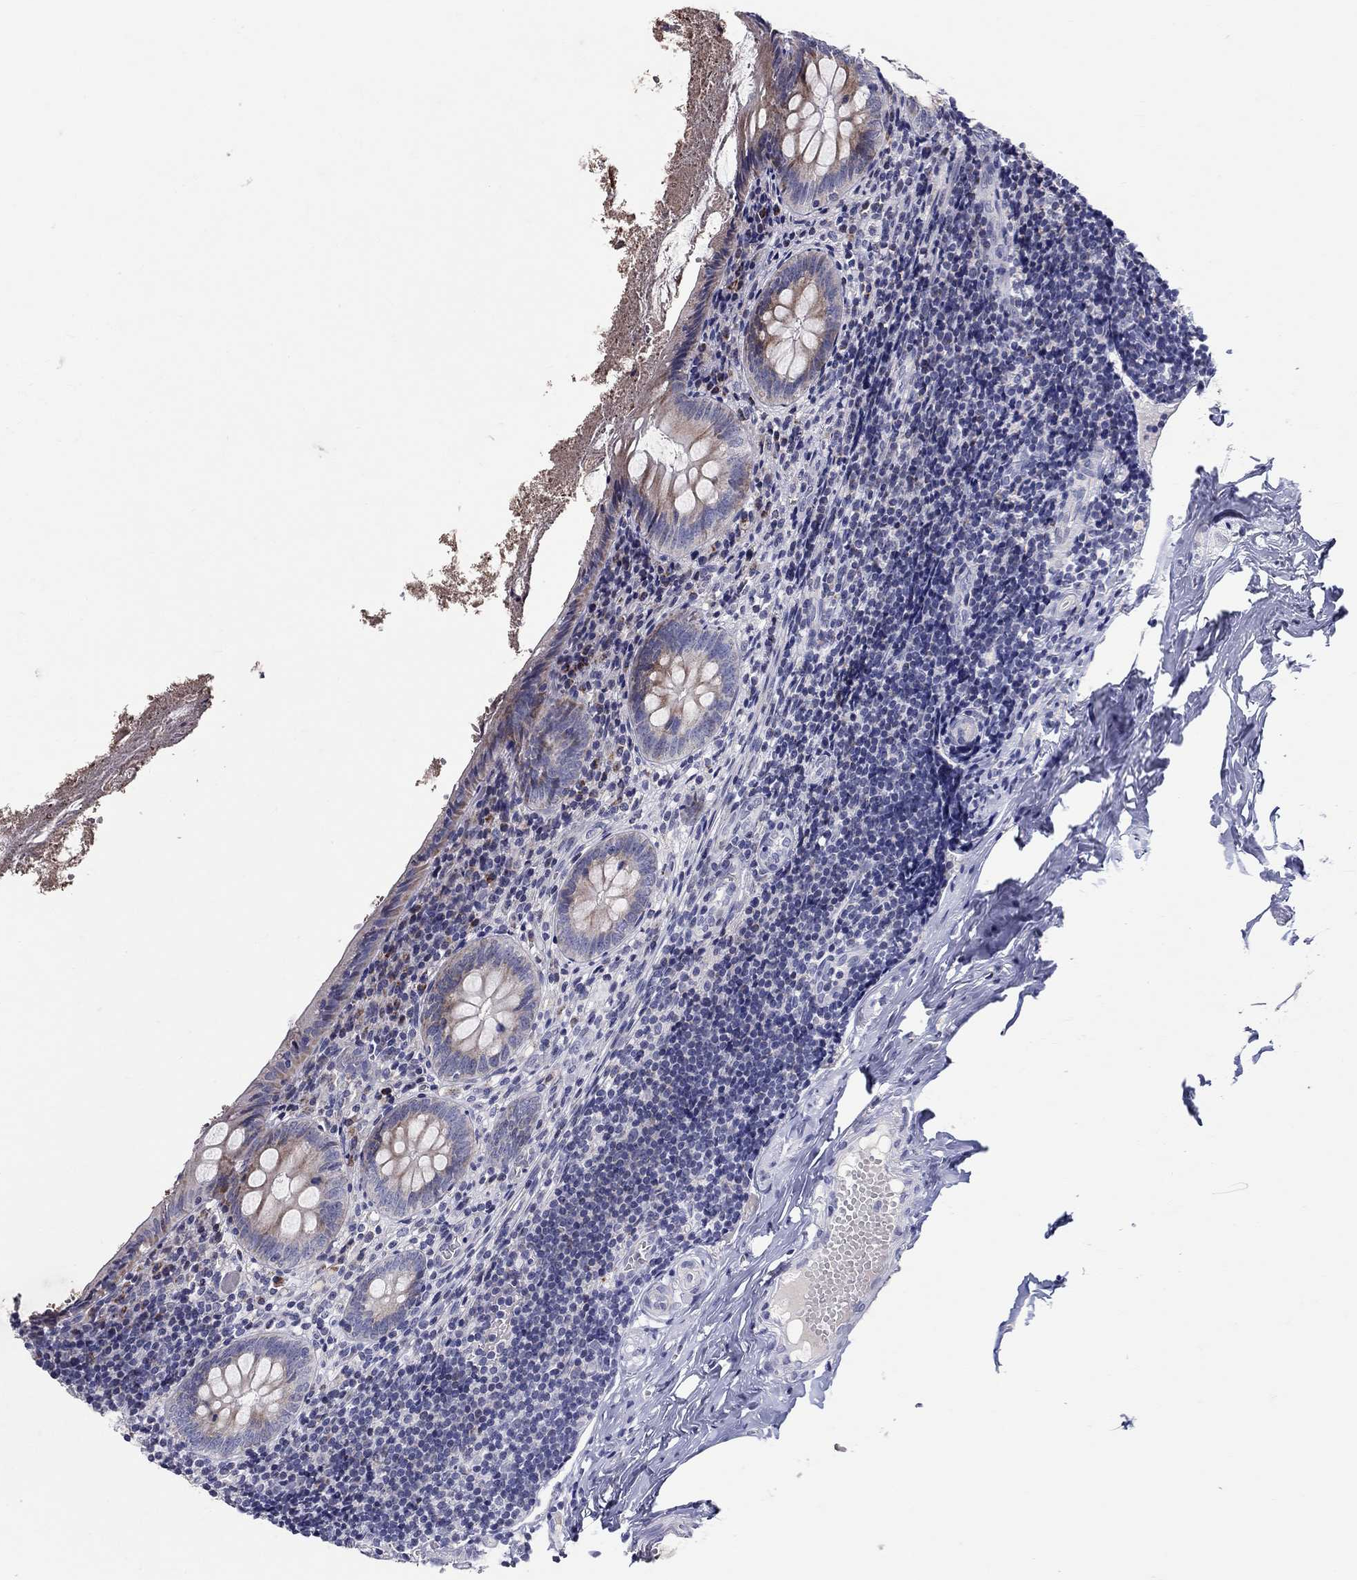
{"staining": {"intensity": "weak", "quantity": "25%-75%", "location": "cytoplasmic/membranous"}, "tissue": "appendix", "cell_type": "Glandular cells", "image_type": "normal", "snomed": [{"axis": "morphology", "description": "Normal tissue, NOS"}, {"axis": "topography", "description": "Appendix"}], "caption": "Brown immunohistochemical staining in normal appendix reveals weak cytoplasmic/membranous staining in about 25%-75% of glandular cells. (DAB (3,3'-diaminobenzidine) IHC with brightfield microscopy, high magnification).", "gene": "HMX2", "patient": {"sex": "female", "age": 23}}